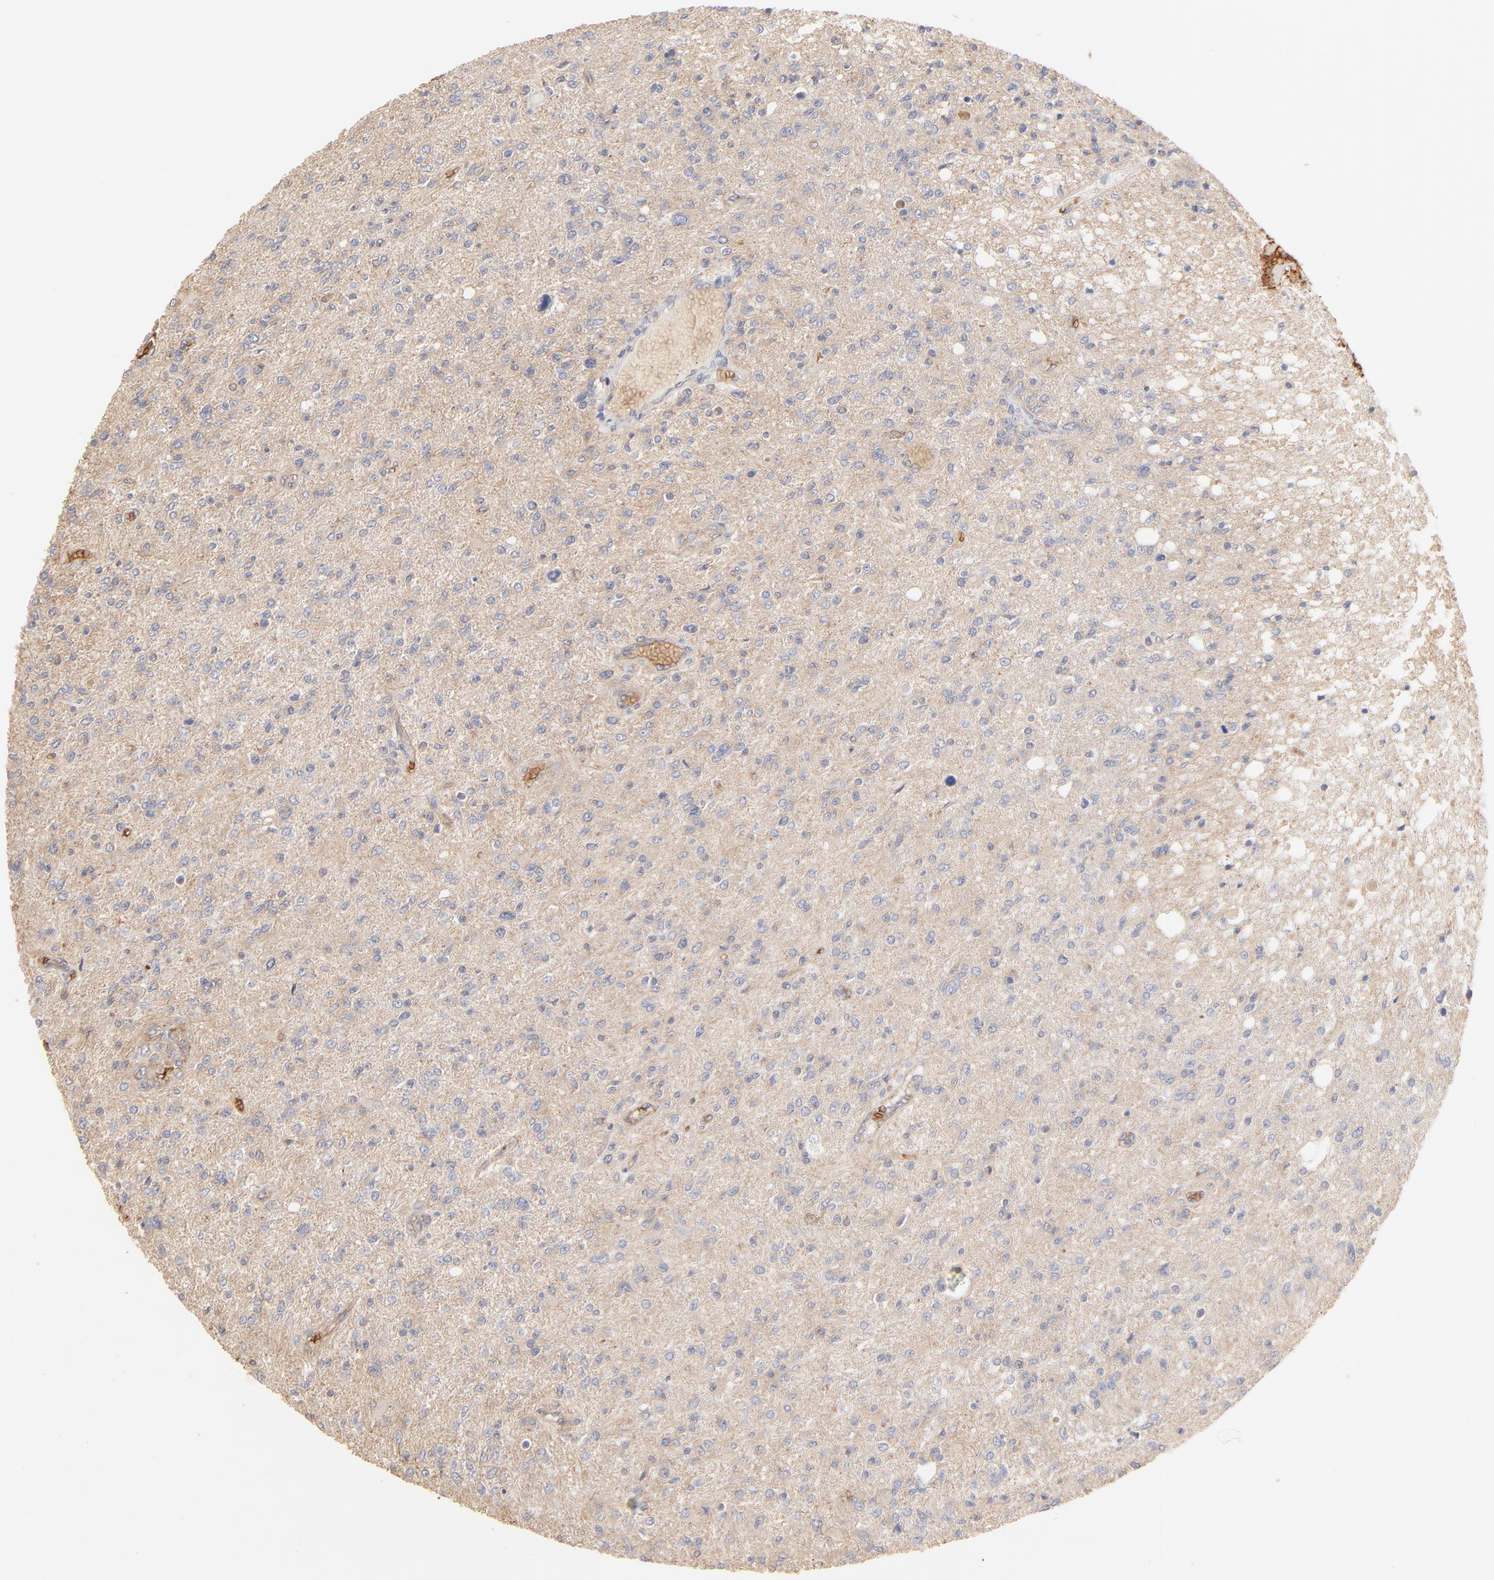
{"staining": {"intensity": "negative", "quantity": "none", "location": "none"}, "tissue": "glioma", "cell_type": "Tumor cells", "image_type": "cancer", "snomed": [{"axis": "morphology", "description": "Glioma, malignant, High grade"}, {"axis": "topography", "description": "Cerebral cortex"}], "caption": "Tumor cells are negative for brown protein staining in glioma. (IHC, brightfield microscopy, high magnification).", "gene": "SPTB", "patient": {"sex": "male", "age": 76}}